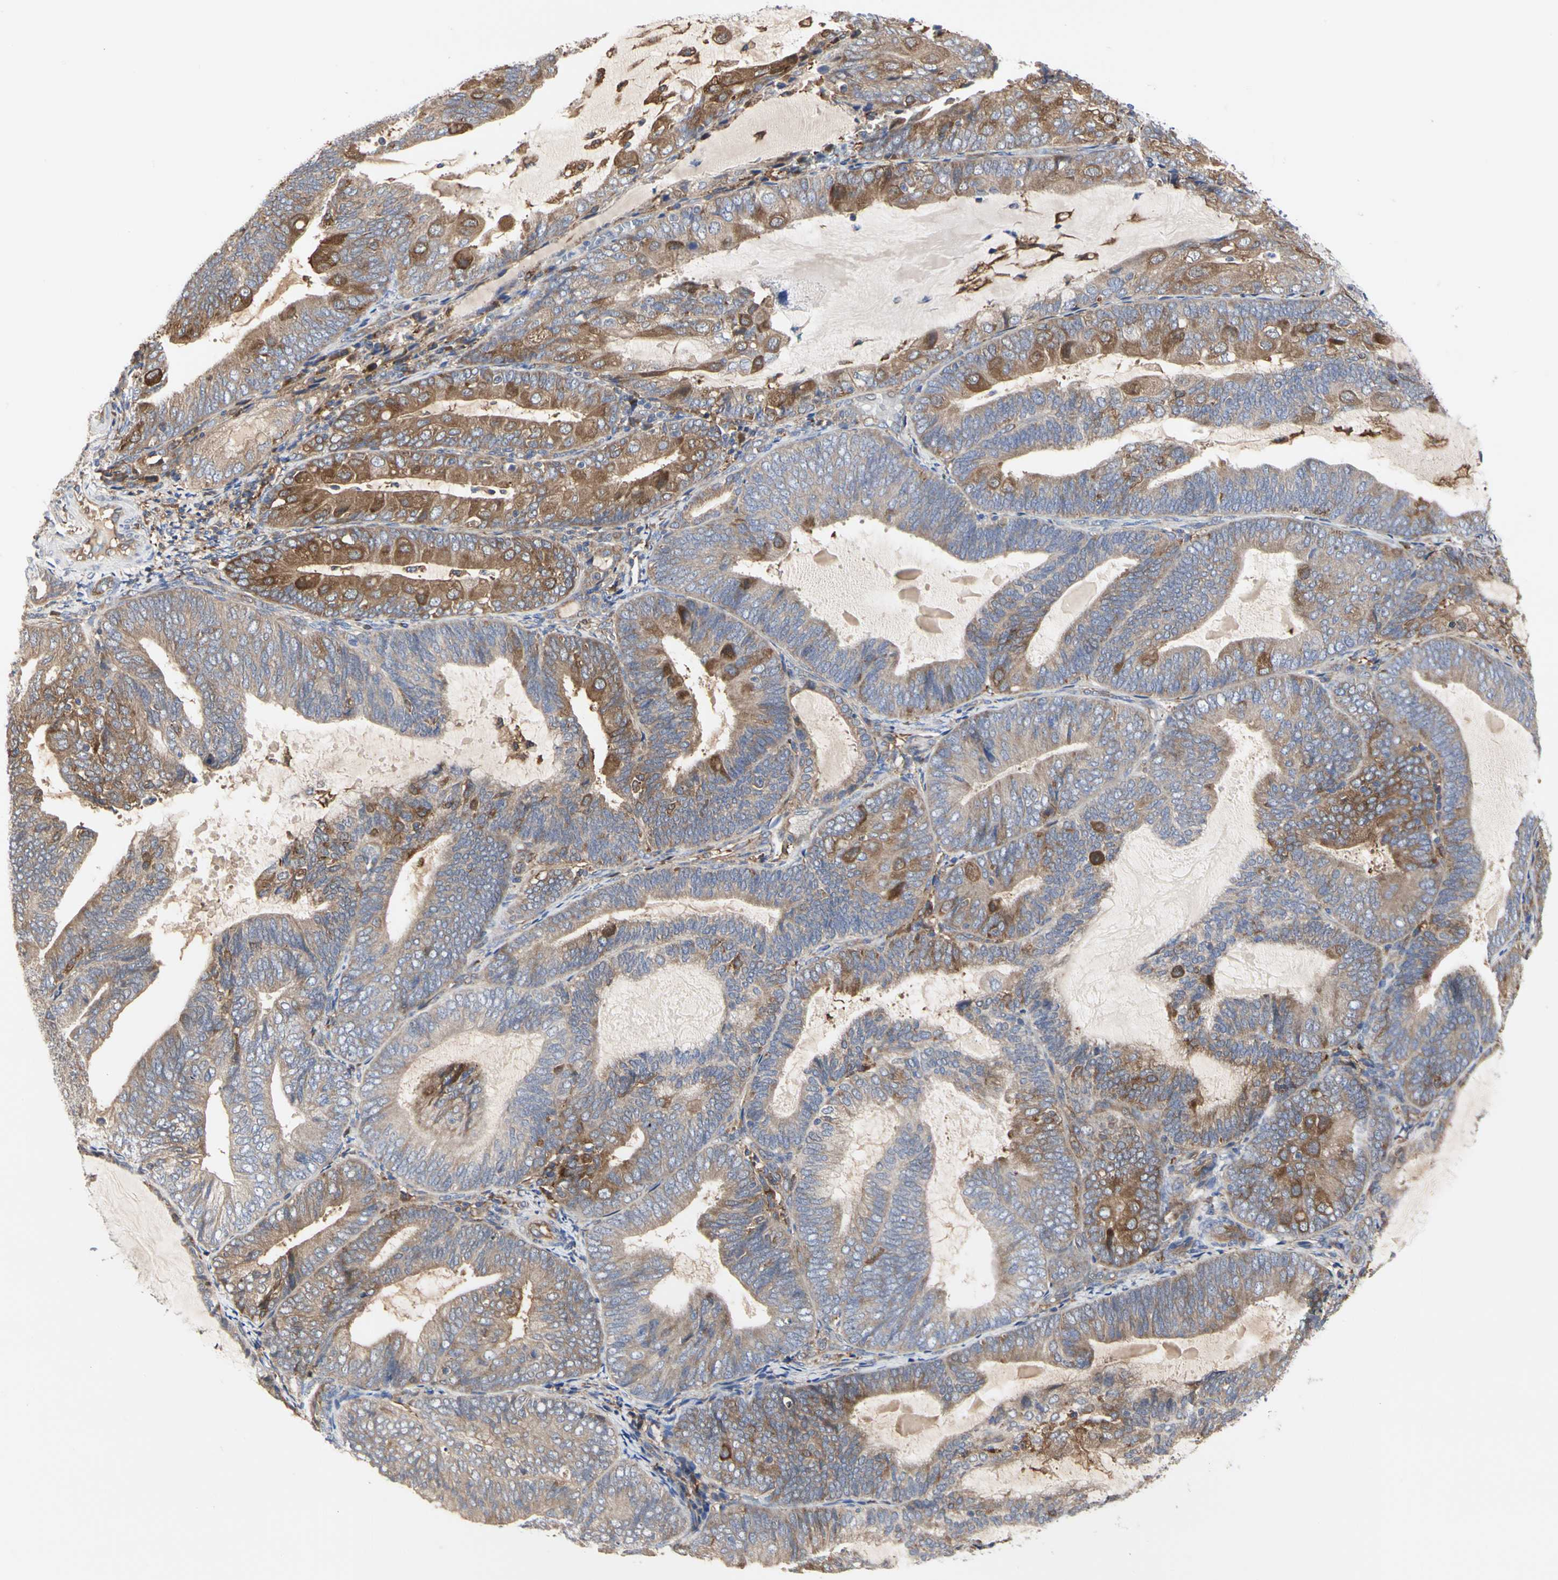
{"staining": {"intensity": "moderate", "quantity": ">75%", "location": "cytoplasmic/membranous"}, "tissue": "endometrial cancer", "cell_type": "Tumor cells", "image_type": "cancer", "snomed": [{"axis": "morphology", "description": "Adenocarcinoma, NOS"}, {"axis": "topography", "description": "Endometrium"}], "caption": "Tumor cells show medium levels of moderate cytoplasmic/membranous positivity in about >75% of cells in human endometrial cancer.", "gene": "C3orf52", "patient": {"sex": "female", "age": 81}}